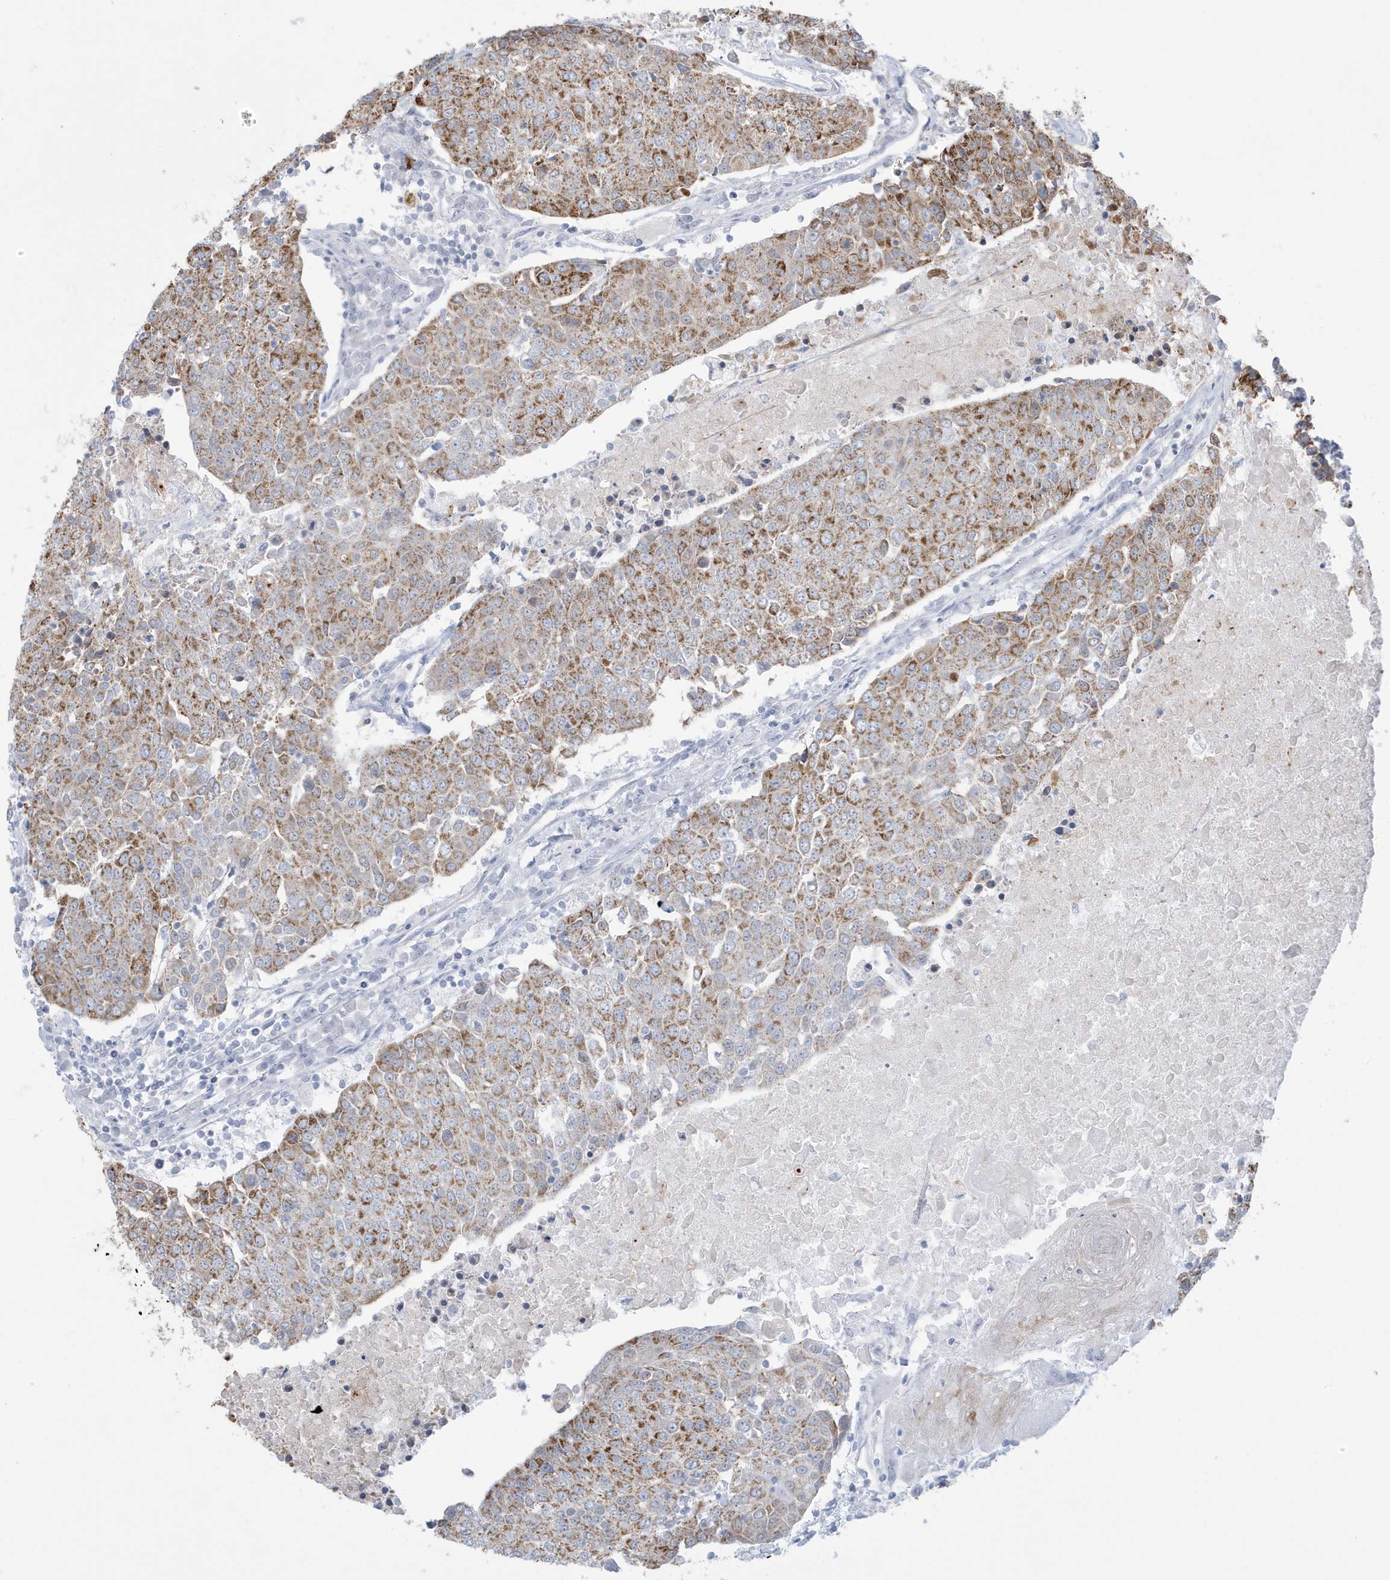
{"staining": {"intensity": "moderate", "quantity": "25%-75%", "location": "cytoplasmic/membranous"}, "tissue": "urothelial cancer", "cell_type": "Tumor cells", "image_type": "cancer", "snomed": [{"axis": "morphology", "description": "Urothelial carcinoma, High grade"}, {"axis": "topography", "description": "Urinary bladder"}], "caption": "This histopathology image reveals IHC staining of urothelial cancer, with medium moderate cytoplasmic/membranous positivity in approximately 25%-75% of tumor cells.", "gene": "FNDC1", "patient": {"sex": "female", "age": 85}}